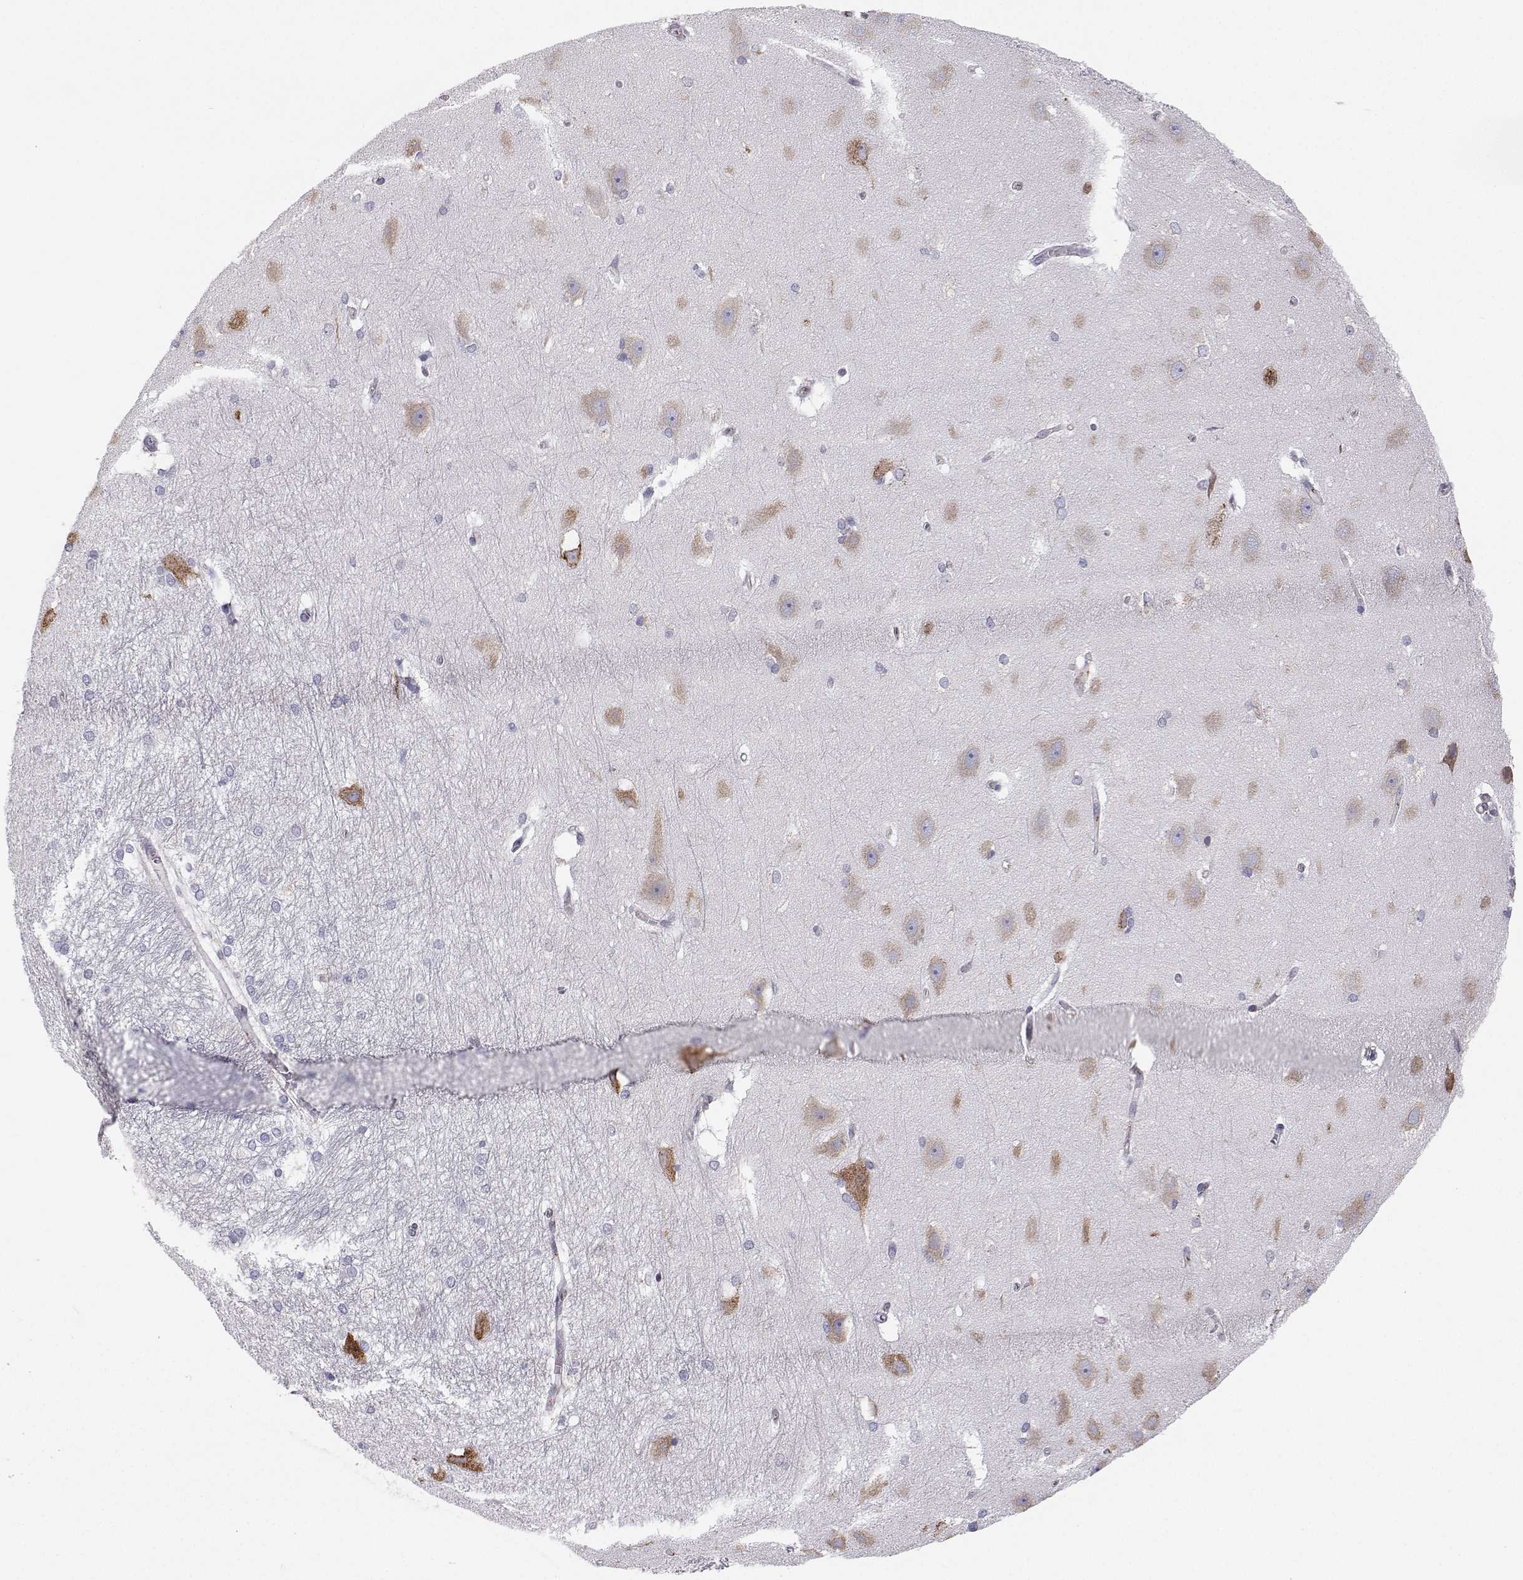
{"staining": {"intensity": "negative", "quantity": "none", "location": "none"}, "tissue": "hippocampus", "cell_type": "Glial cells", "image_type": "normal", "snomed": [{"axis": "morphology", "description": "Normal tissue, NOS"}, {"axis": "topography", "description": "Cerebral cortex"}, {"axis": "topography", "description": "Hippocampus"}], "caption": "IHC micrograph of unremarkable hippocampus: human hippocampus stained with DAB (3,3'-diaminobenzidine) shows no significant protein positivity in glial cells. Nuclei are stained in blue.", "gene": "STARD13", "patient": {"sex": "female", "age": 19}}